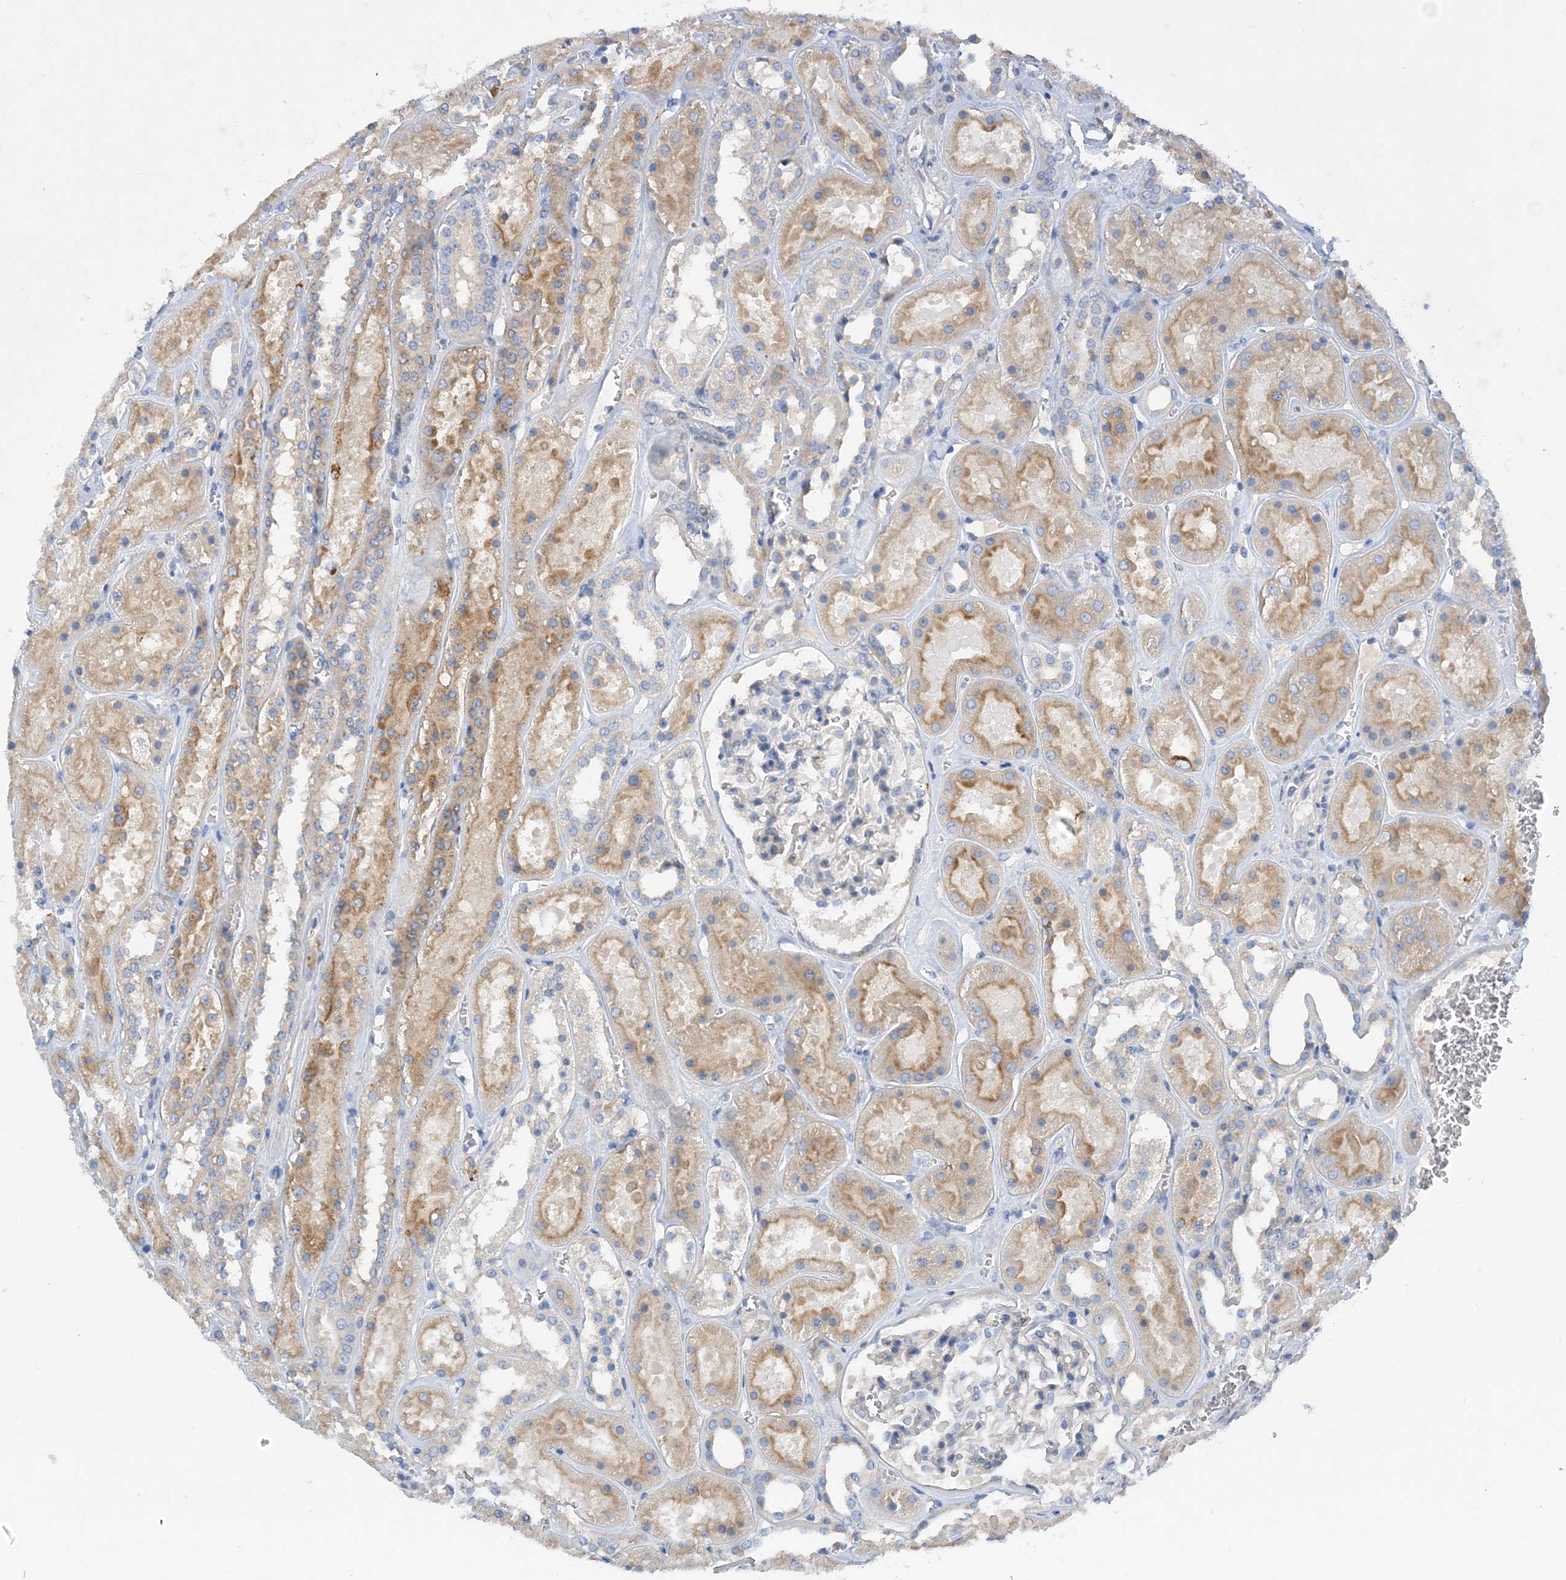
{"staining": {"intensity": "negative", "quantity": "none", "location": "none"}, "tissue": "kidney", "cell_type": "Cells in glomeruli", "image_type": "normal", "snomed": [{"axis": "morphology", "description": "Normal tissue, NOS"}, {"axis": "topography", "description": "Kidney"}], "caption": "An image of kidney stained for a protein reveals no brown staining in cells in glomeruli. The staining is performed using DAB brown chromogen with nuclei counter-stained in using hematoxylin.", "gene": "GRINA", "patient": {"sex": "female", "age": 41}}